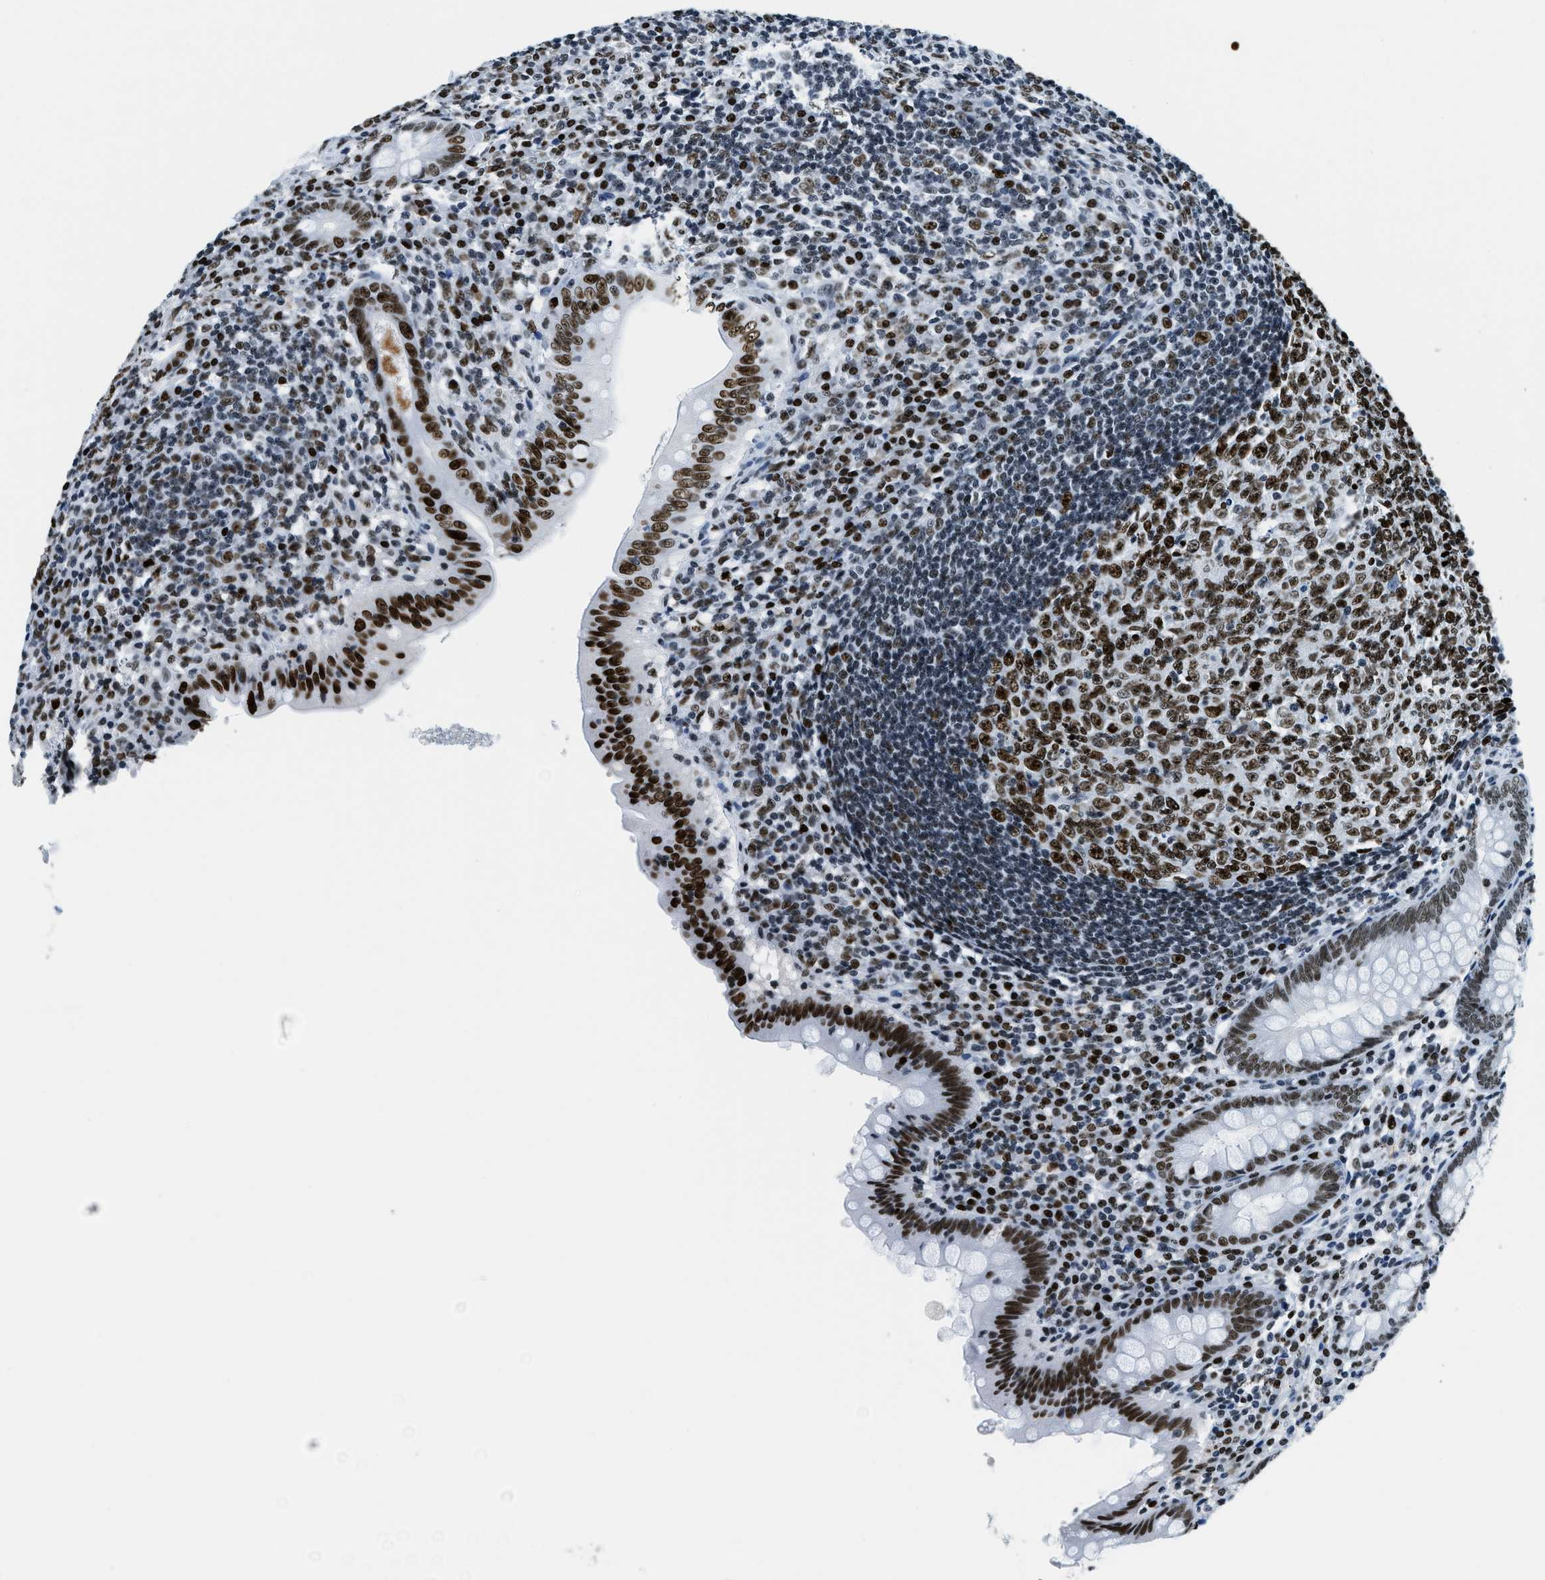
{"staining": {"intensity": "strong", "quantity": ">75%", "location": "nuclear"}, "tissue": "appendix", "cell_type": "Glandular cells", "image_type": "normal", "snomed": [{"axis": "morphology", "description": "Normal tissue, NOS"}, {"axis": "topography", "description": "Appendix"}], "caption": "Immunohistochemical staining of normal appendix displays high levels of strong nuclear staining in approximately >75% of glandular cells.", "gene": "TOP1", "patient": {"sex": "male", "age": 56}}